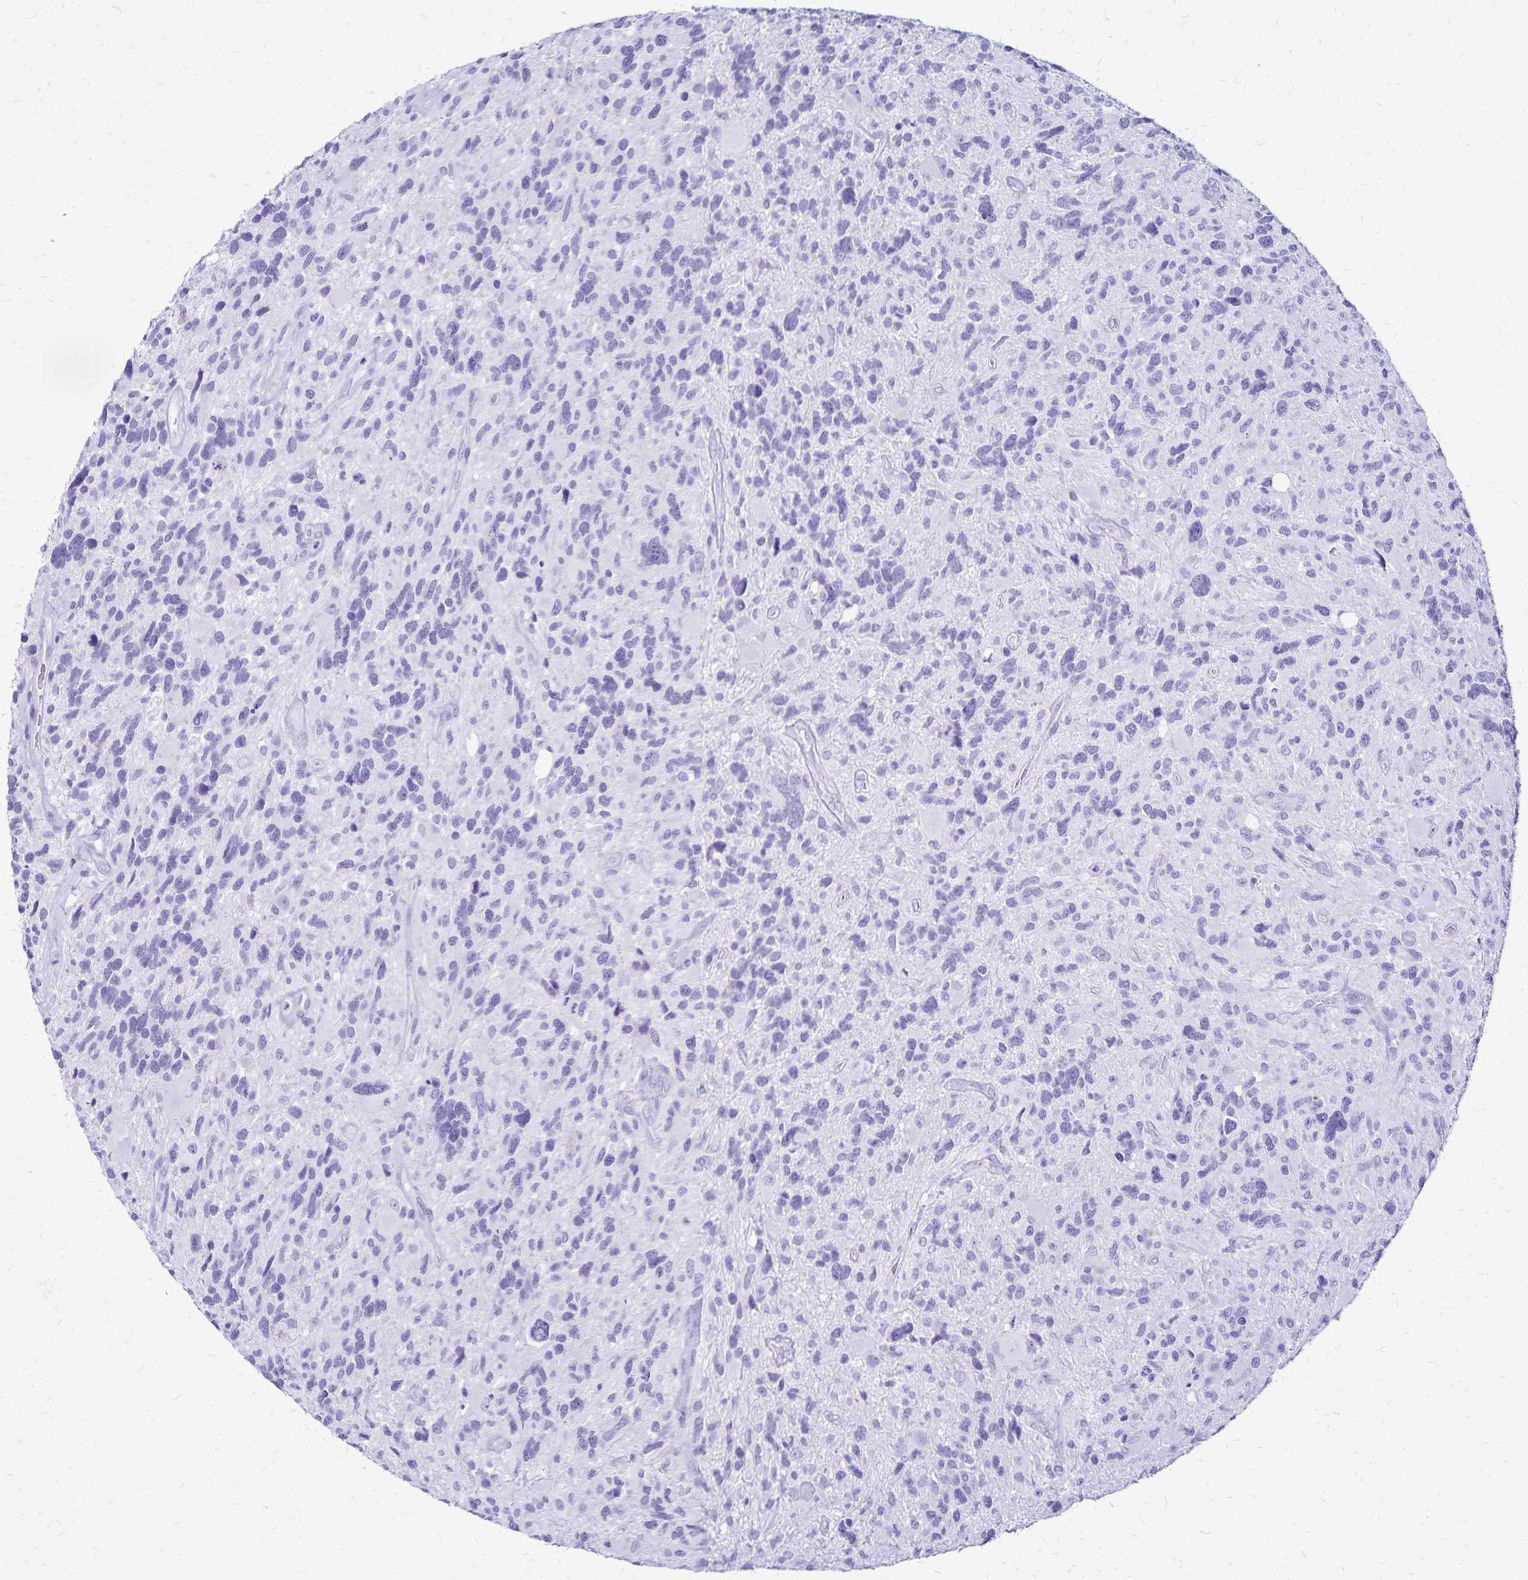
{"staining": {"intensity": "negative", "quantity": "none", "location": "none"}, "tissue": "glioma", "cell_type": "Tumor cells", "image_type": "cancer", "snomed": [{"axis": "morphology", "description": "Glioma, malignant, High grade"}, {"axis": "topography", "description": "Brain"}], "caption": "Immunohistochemistry (IHC) image of neoplastic tissue: human glioma stained with DAB (3,3'-diaminobenzidine) demonstrates no significant protein staining in tumor cells. (DAB immunohistochemistry, high magnification).", "gene": "LIN28B", "patient": {"sex": "male", "age": 49}}